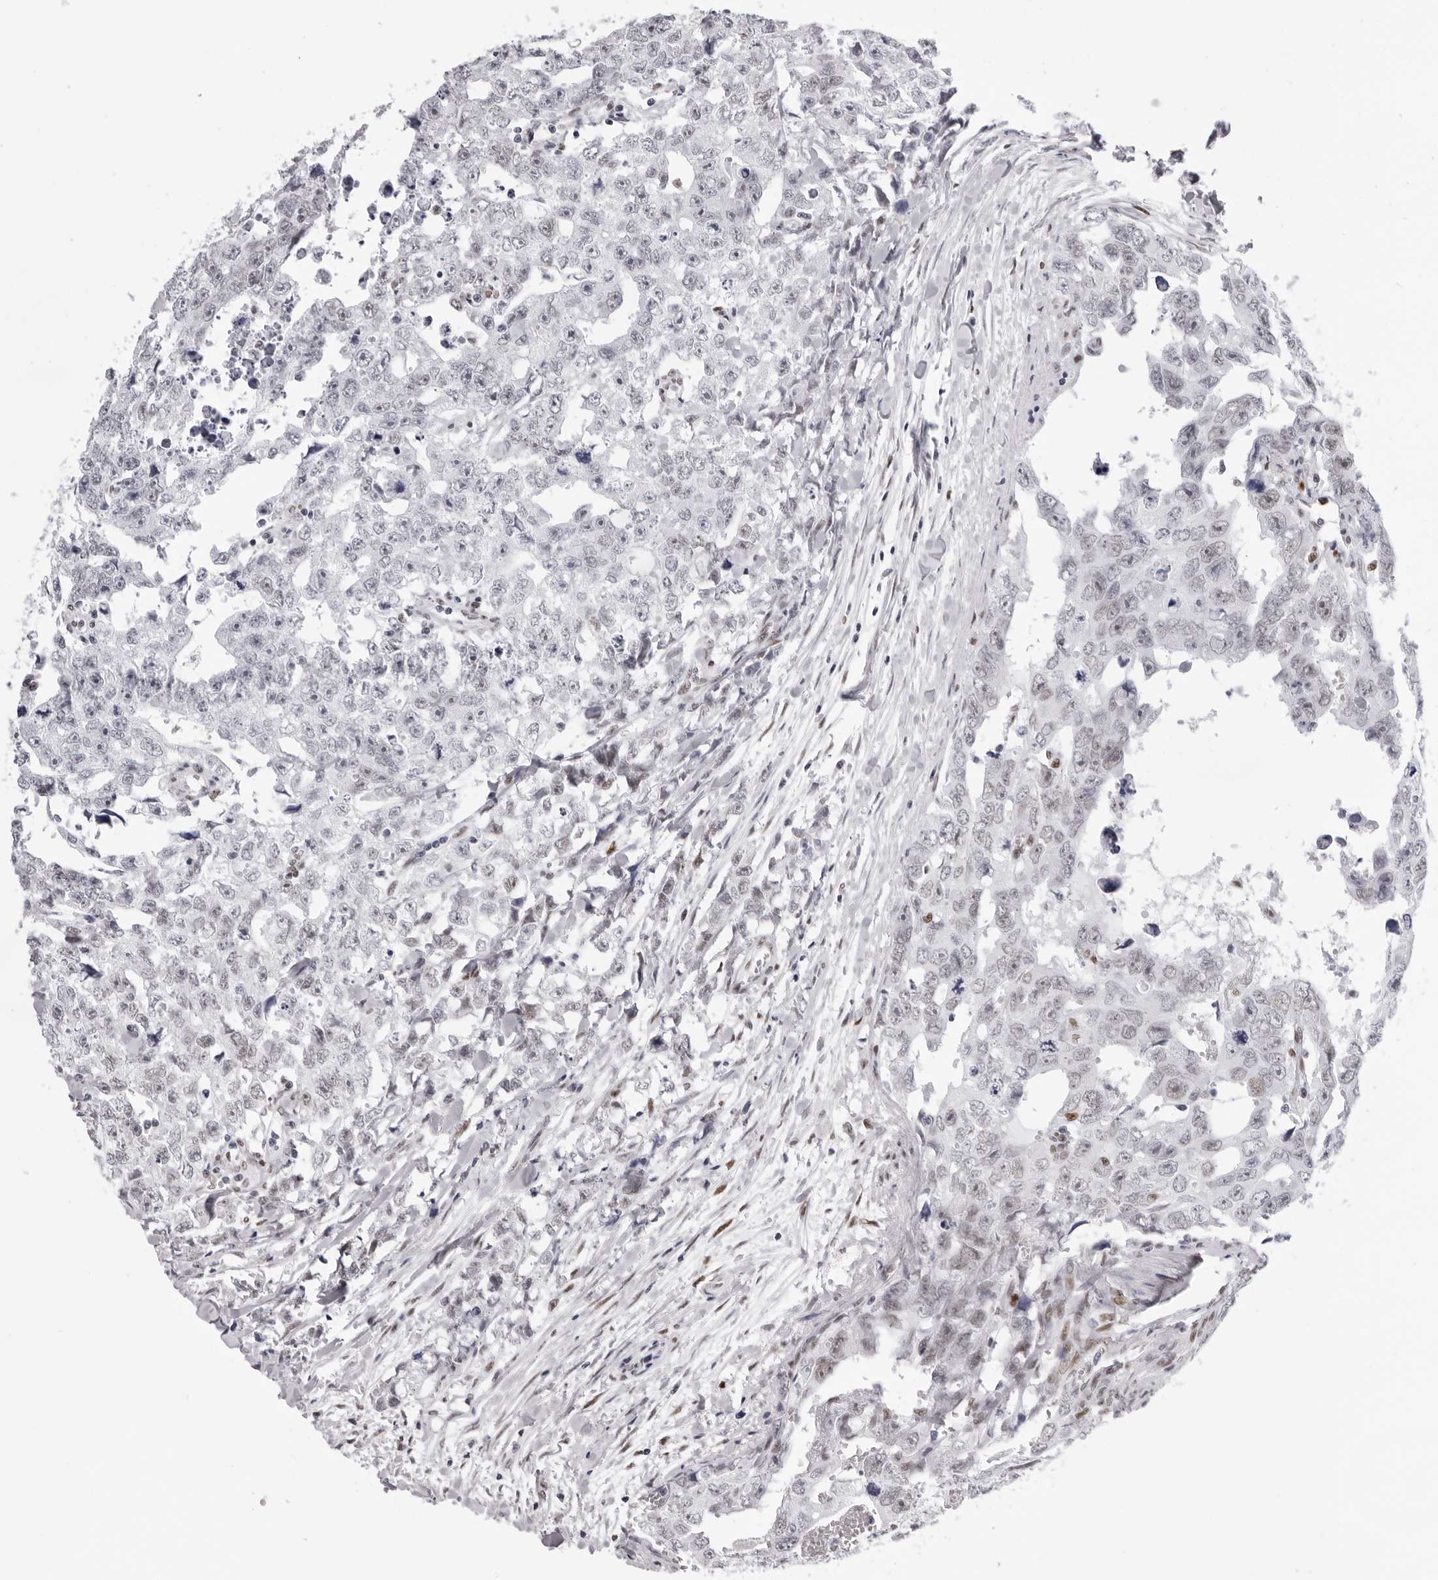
{"staining": {"intensity": "negative", "quantity": "none", "location": "none"}, "tissue": "testis cancer", "cell_type": "Tumor cells", "image_type": "cancer", "snomed": [{"axis": "morphology", "description": "Carcinoma, Embryonal, NOS"}, {"axis": "topography", "description": "Testis"}], "caption": "A histopathology image of human testis embryonal carcinoma is negative for staining in tumor cells.", "gene": "IRF2BP2", "patient": {"sex": "male", "age": 28}}